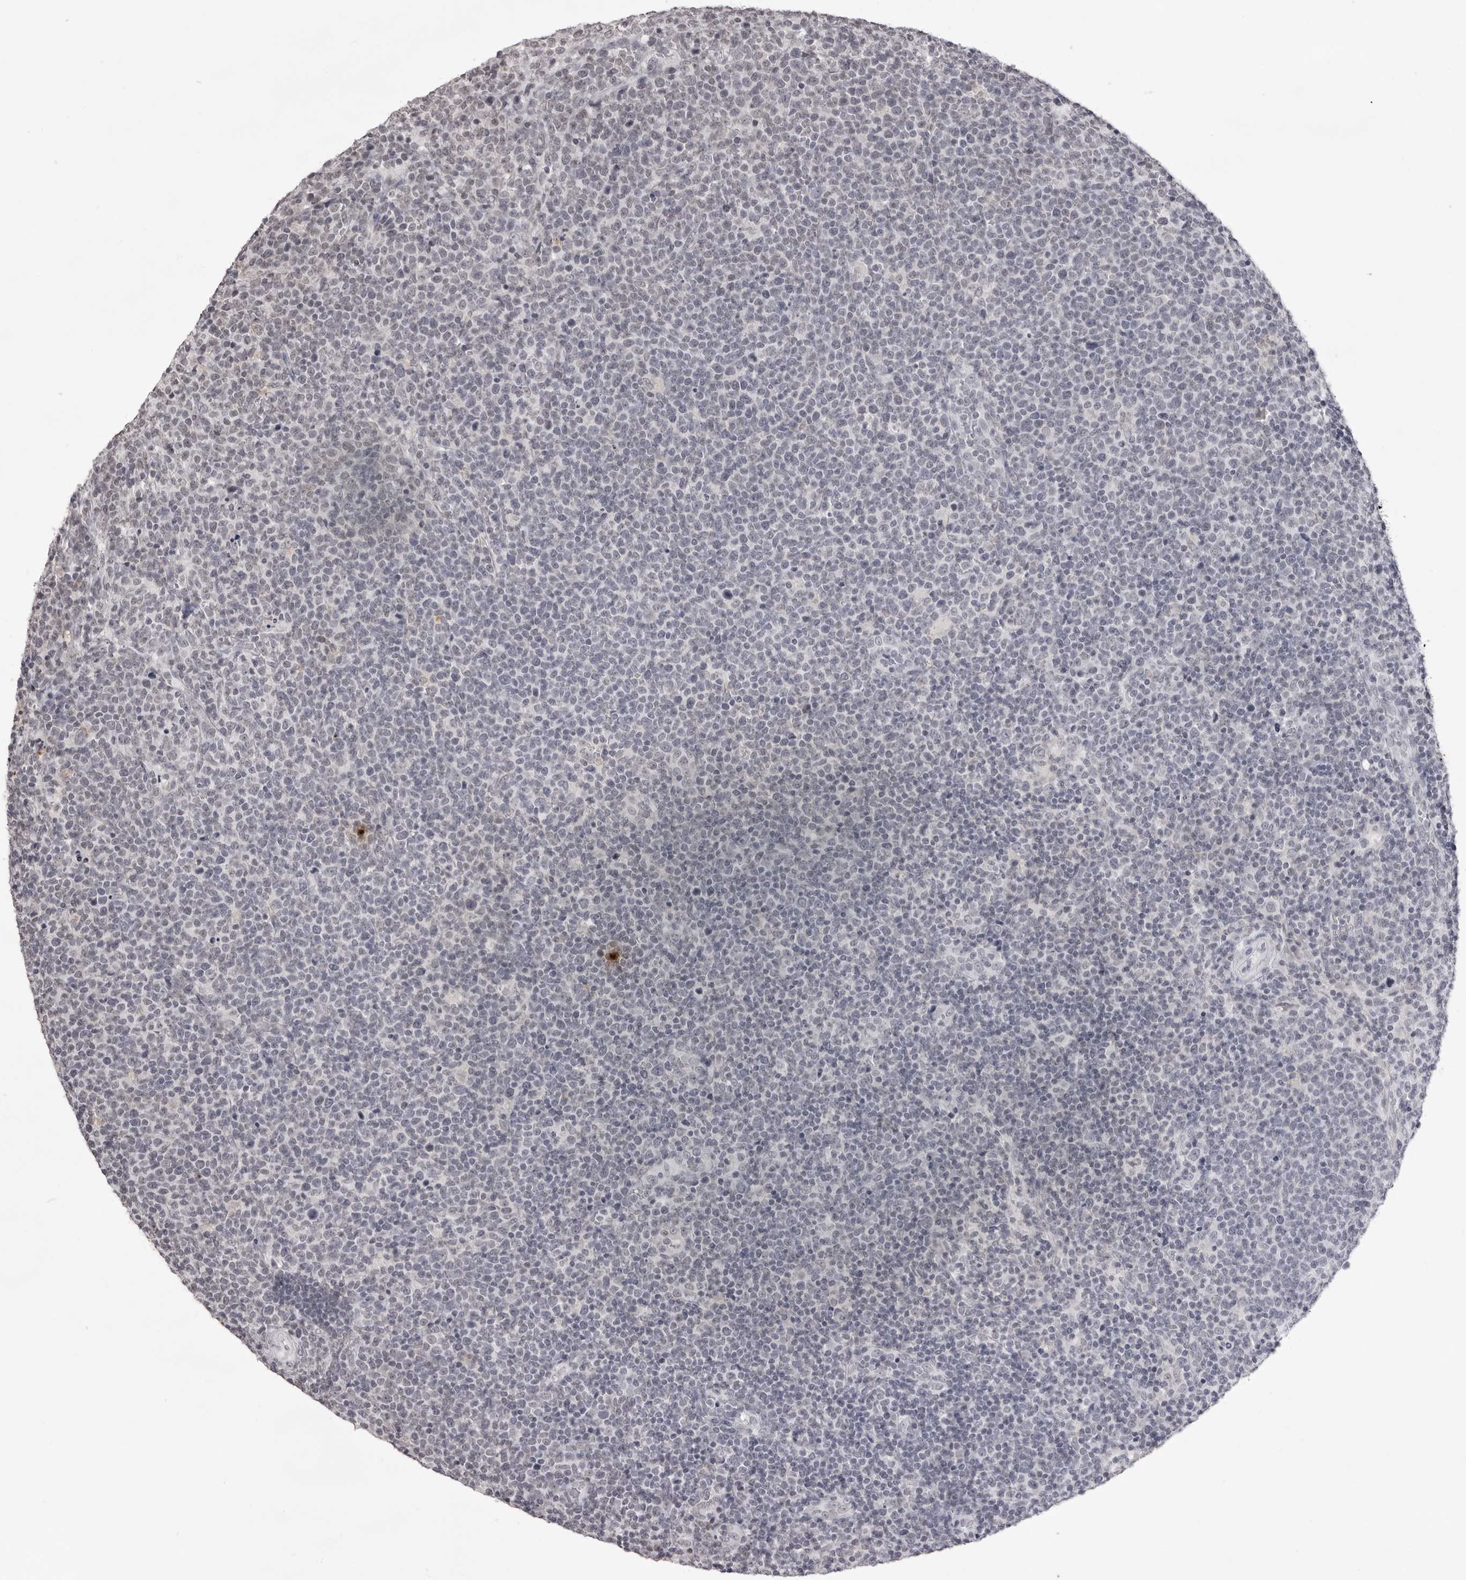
{"staining": {"intensity": "negative", "quantity": "none", "location": "none"}, "tissue": "lymphoma", "cell_type": "Tumor cells", "image_type": "cancer", "snomed": [{"axis": "morphology", "description": "Malignant lymphoma, non-Hodgkin's type, High grade"}, {"axis": "topography", "description": "Lymph node"}], "caption": "Immunohistochemistry photomicrograph of malignant lymphoma, non-Hodgkin's type (high-grade) stained for a protein (brown), which reveals no positivity in tumor cells.", "gene": "NTM", "patient": {"sex": "male", "age": 61}}